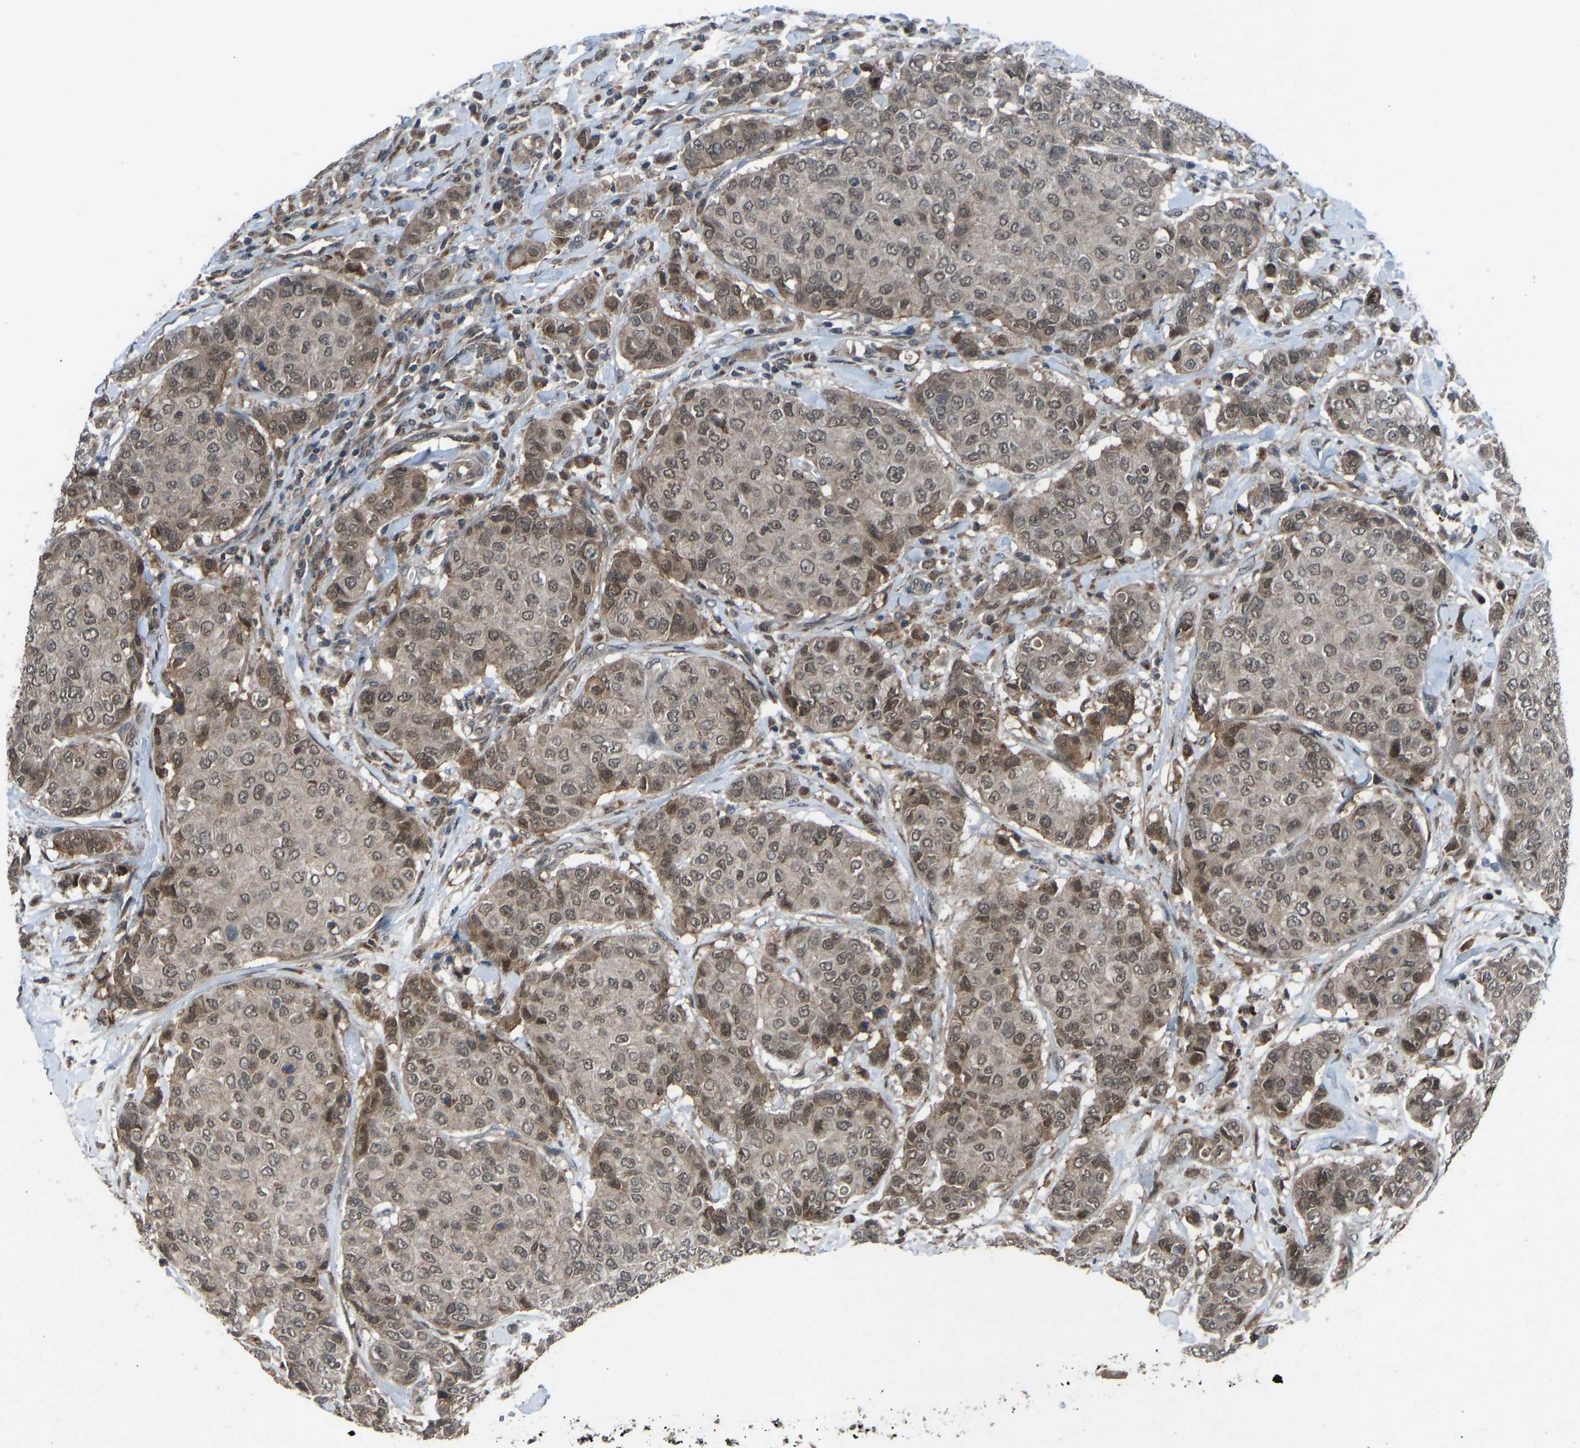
{"staining": {"intensity": "moderate", "quantity": ">75%", "location": "cytoplasmic/membranous,nuclear"}, "tissue": "breast cancer", "cell_type": "Tumor cells", "image_type": "cancer", "snomed": [{"axis": "morphology", "description": "Duct carcinoma"}, {"axis": "topography", "description": "Breast"}], "caption": "This photomicrograph exhibits immunohistochemistry (IHC) staining of intraductal carcinoma (breast), with medium moderate cytoplasmic/membranous and nuclear staining in about >75% of tumor cells.", "gene": "SLC43A1", "patient": {"sex": "female", "age": 27}}